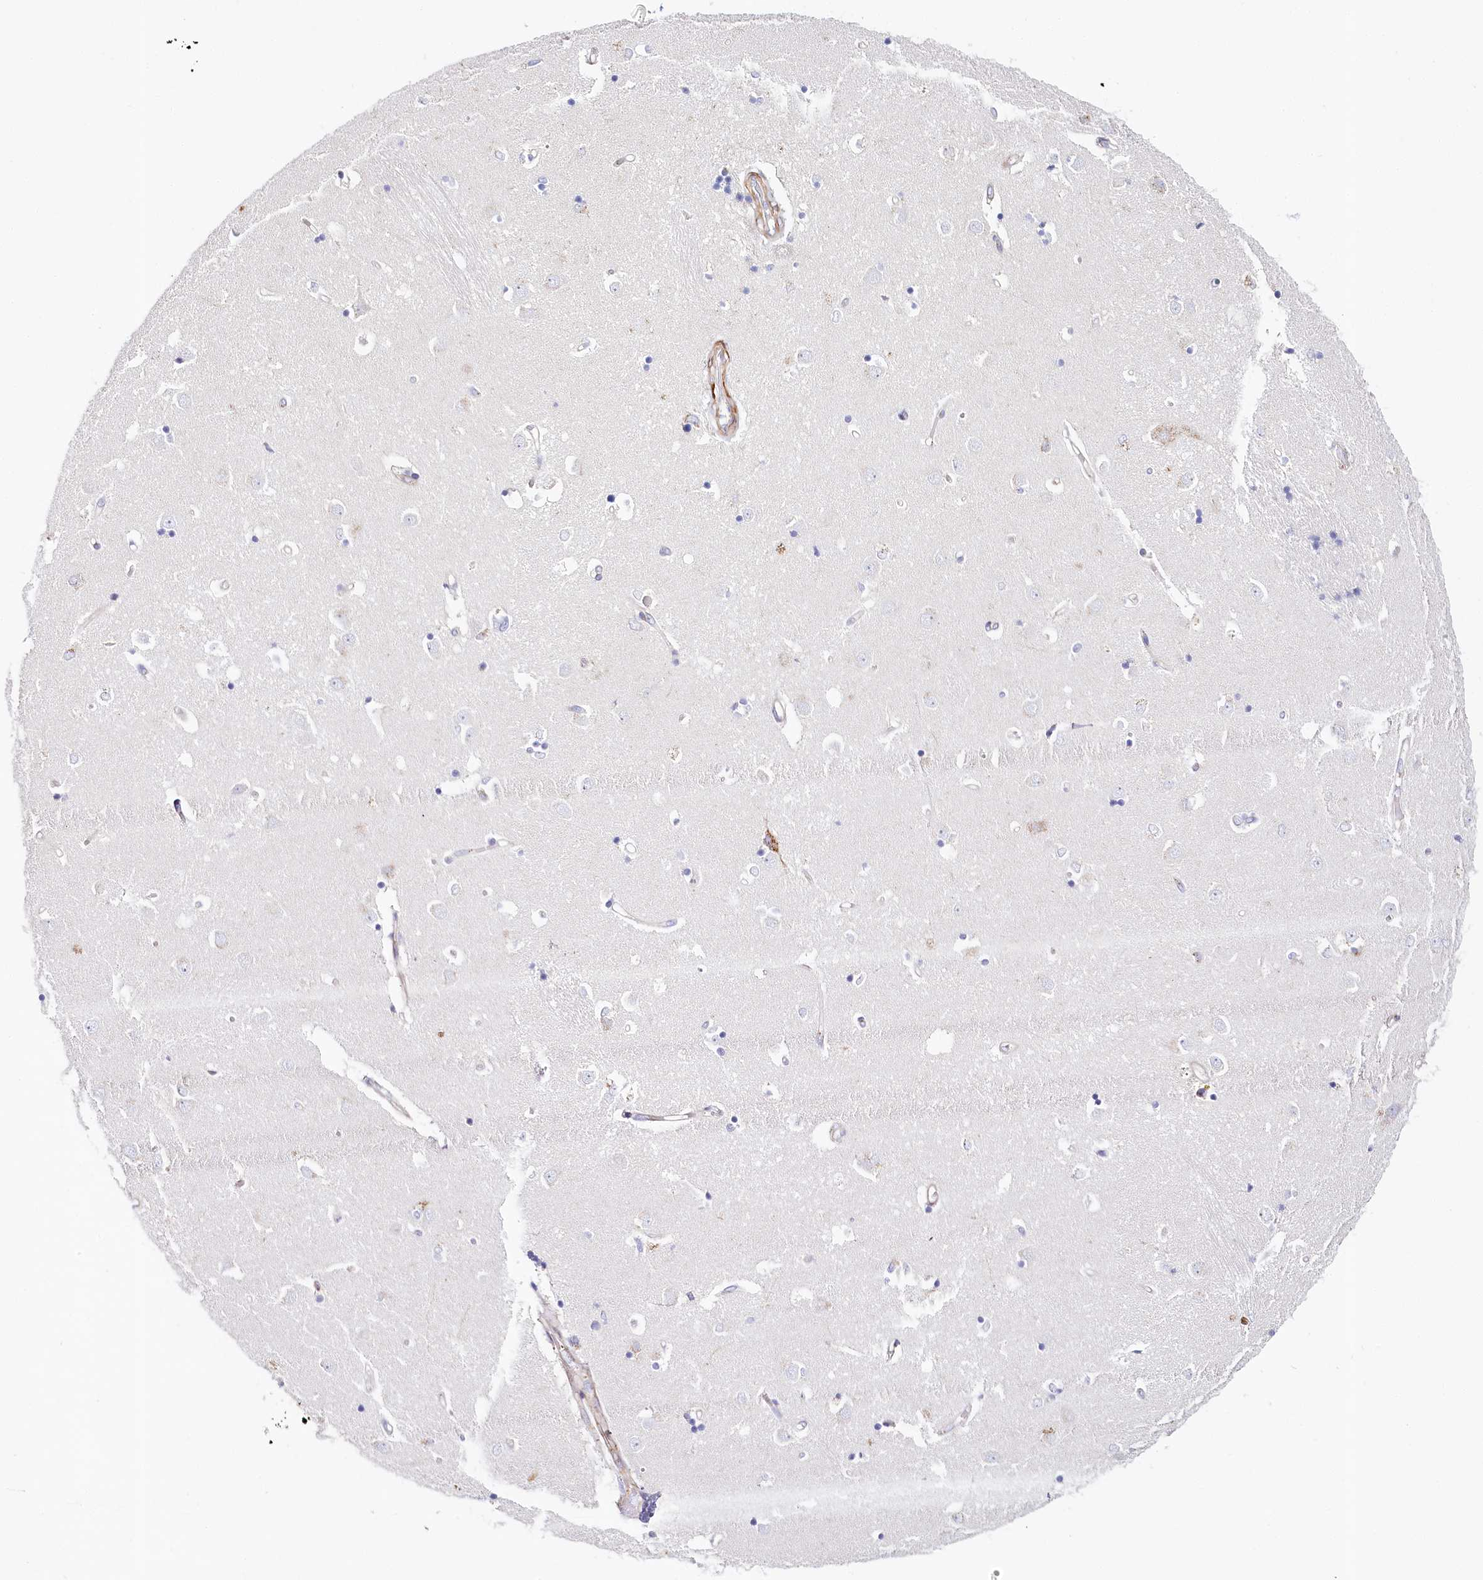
{"staining": {"intensity": "negative", "quantity": "none", "location": "none"}, "tissue": "caudate", "cell_type": "Glial cells", "image_type": "normal", "snomed": [{"axis": "morphology", "description": "Normal tissue, NOS"}, {"axis": "topography", "description": "Lateral ventricle wall"}], "caption": "The image exhibits no significant expression in glial cells of caudate.", "gene": "ABRAXAS2", "patient": {"sex": "male", "age": 45}}